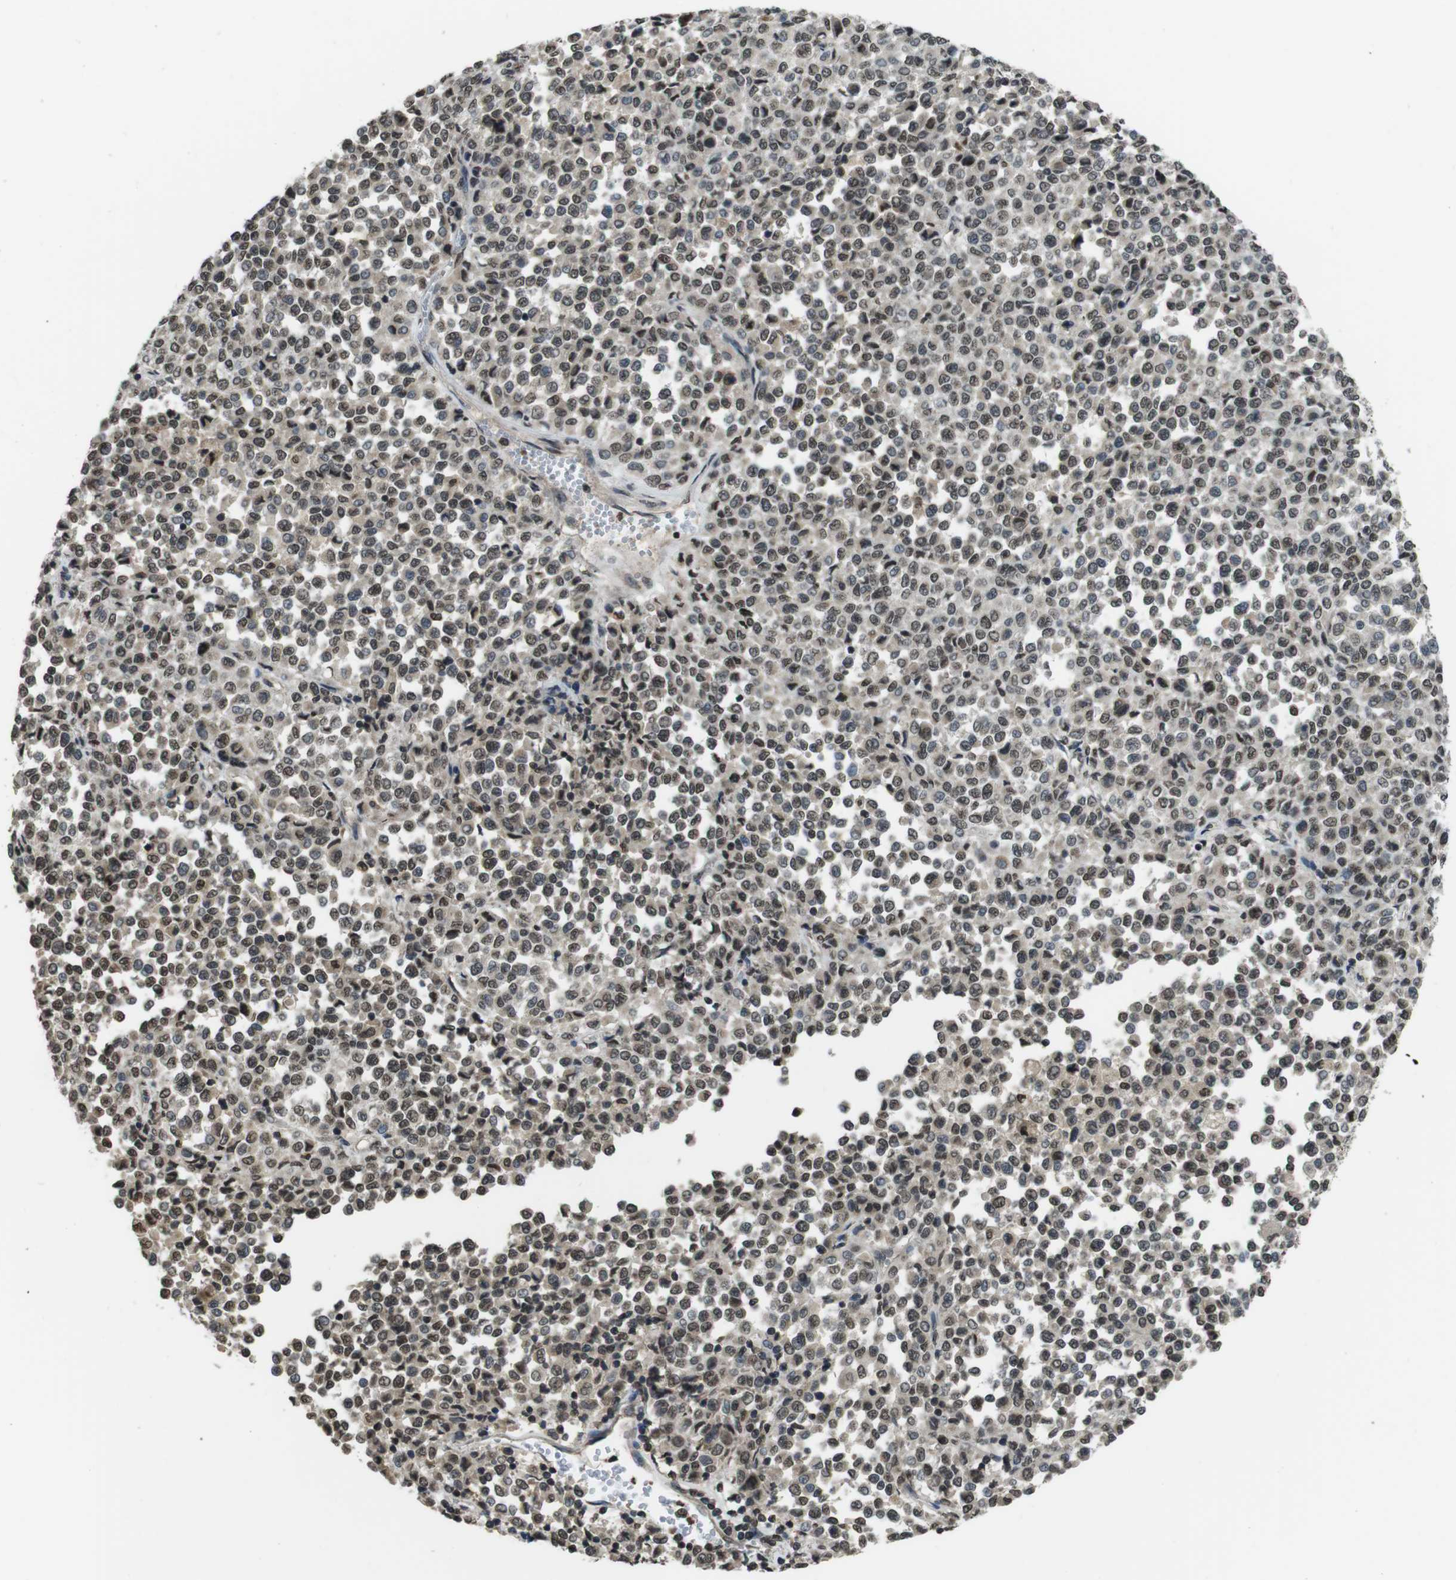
{"staining": {"intensity": "weak", "quantity": "25%-75%", "location": "nuclear"}, "tissue": "melanoma", "cell_type": "Tumor cells", "image_type": "cancer", "snomed": [{"axis": "morphology", "description": "Malignant melanoma, Metastatic site"}, {"axis": "topography", "description": "Pancreas"}], "caption": "Tumor cells exhibit weak nuclear positivity in approximately 25%-75% of cells in melanoma. (IHC, brightfield microscopy, high magnification).", "gene": "MAF", "patient": {"sex": "female", "age": 30}}